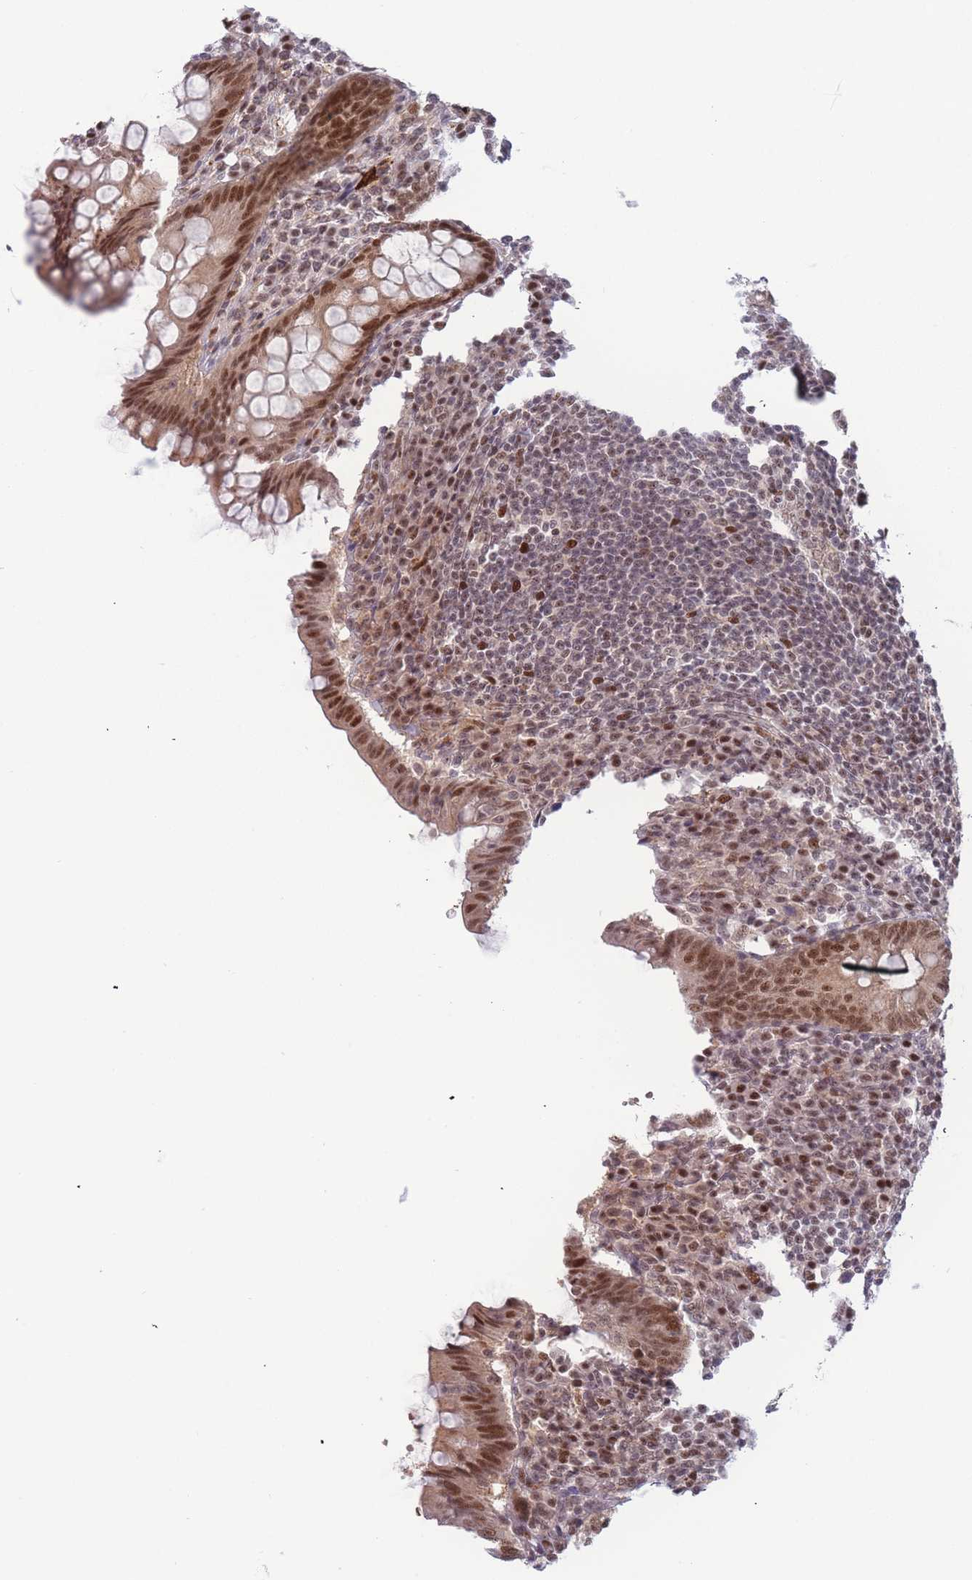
{"staining": {"intensity": "strong", "quantity": ">75%", "location": "cytoplasmic/membranous,nuclear"}, "tissue": "appendix", "cell_type": "Glandular cells", "image_type": "normal", "snomed": [{"axis": "morphology", "description": "Normal tissue, NOS"}, {"axis": "topography", "description": "Appendix"}], "caption": "Glandular cells display high levels of strong cytoplasmic/membranous,nuclear expression in about >75% of cells in unremarkable appendix. The staining was performed using DAB, with brown indicating positive protein expression. Nuclei are stained blue with hematoxylin.", "gene": "DEAF1", "patient": {"sex": "female", "age": 33}}